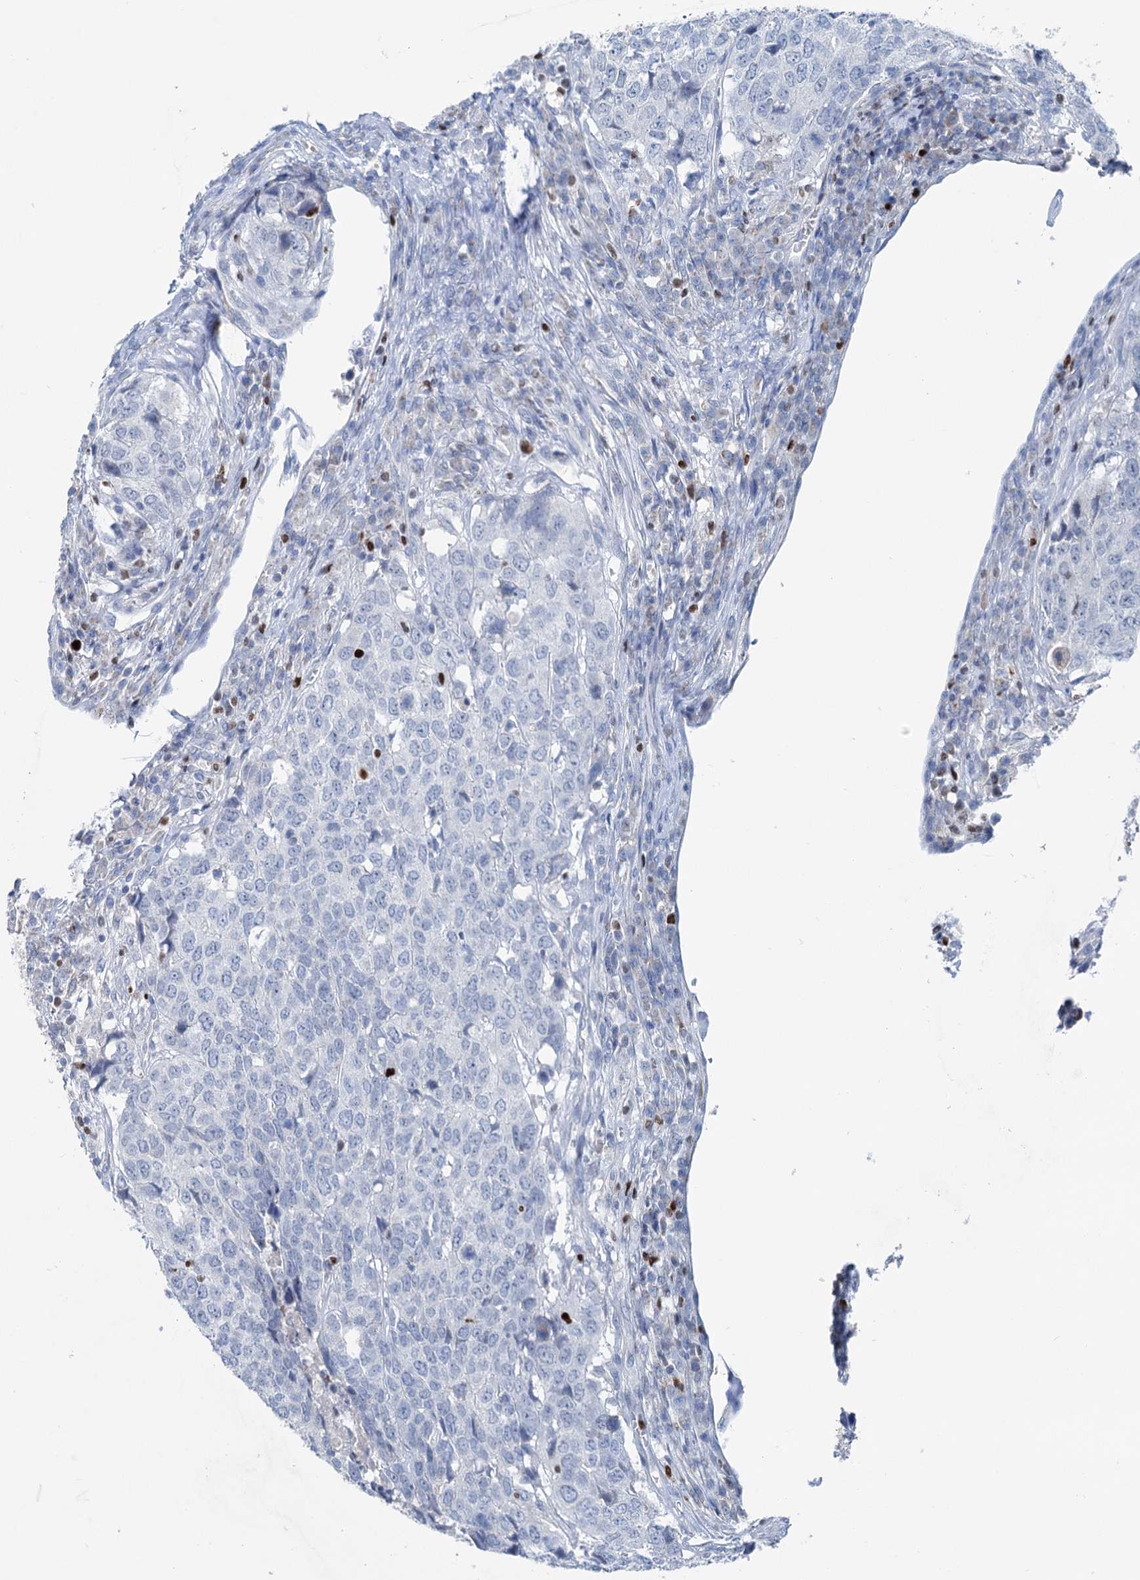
{"staining": {"intensity": "negative", "quantity": "none", "location": "none"}, "tissue": "head and neck cancer", "cell_type": "Tumor cells", "image_type": "cancer", "snomed": [{"axis": "morphology", "description": "Squamous cell carcinoma, NOS"}, {"axis": "topography", "description": "Head-Neck"}], "caption": "The micrograph exhibits no staining of tumor cells in head and neck cancer (squamous cell carcinoma).", "gene": "ELP4", "patient": {"sex": "male", "age": 66}}